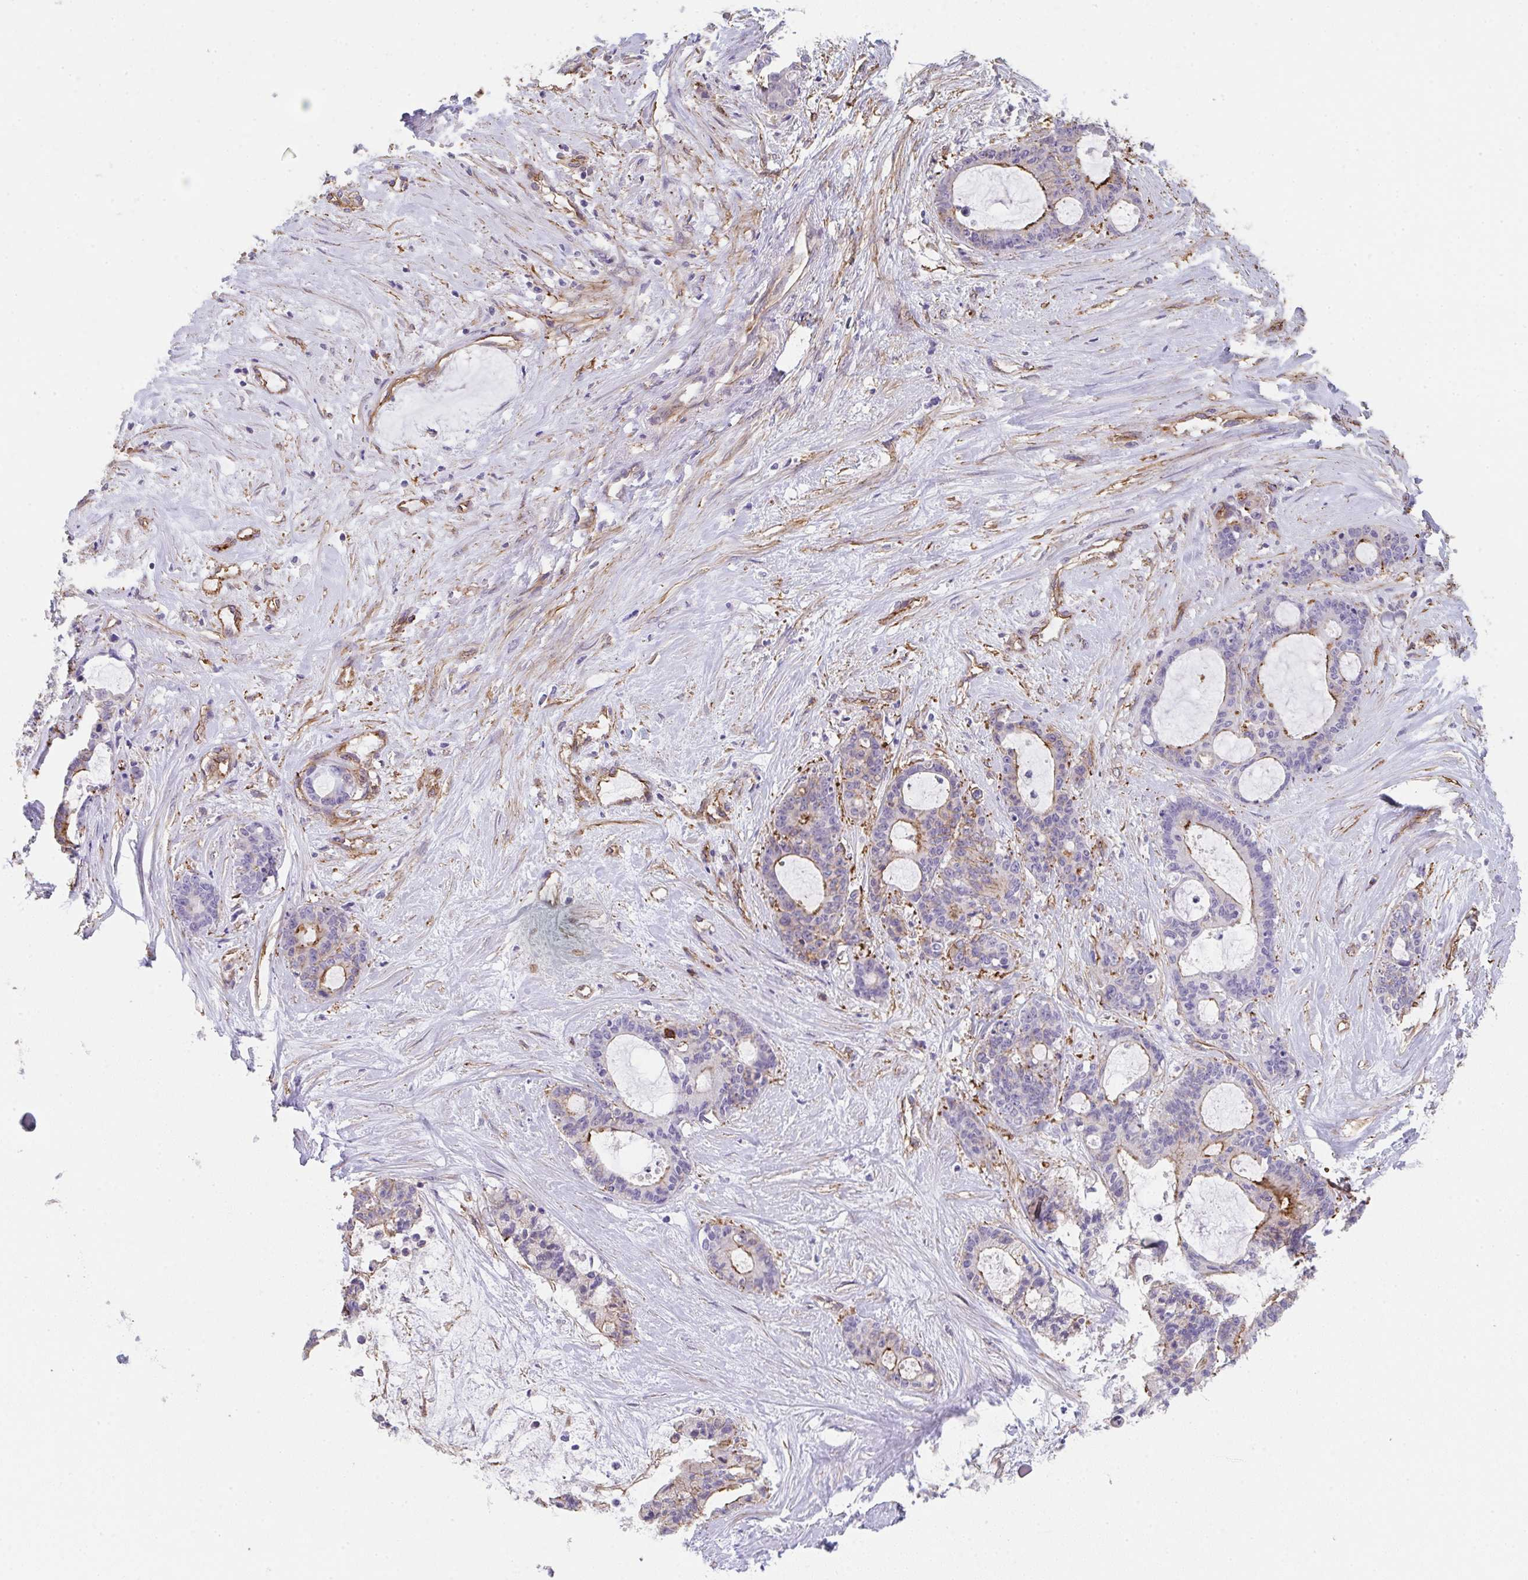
{"staining": {"intensity": "moderate", "quantity": "<25%", "location": "cytoplasmic/membranous"}, "tissue": "liver cancer", "cell_type": "Tumor cells", "image_type": "cancer", "snomed": [{"axis": "morphology", "description": "Normal tissue, NOS"}, {"axis": "morphology", "description": "Cholangiocarcinoma"}, {"axis": "topography", "description": "Liver"}, {"axis": "topography", "description": "Peripheral nerve tissue"}], "caption": "Protein analysis of liver cancer (cholangiocarcinoma) tissue displays moderate cytoplasmic/membranous staining in about <25% of tumor cells. The staining was performed using DAB (3,3'-diaminobenzidine), with brown indicating positive protein expression. Nuclei are stained blue with hematoxylin.", "gene": "DBN1", "patient": {"sex": "female", "age": 73}}